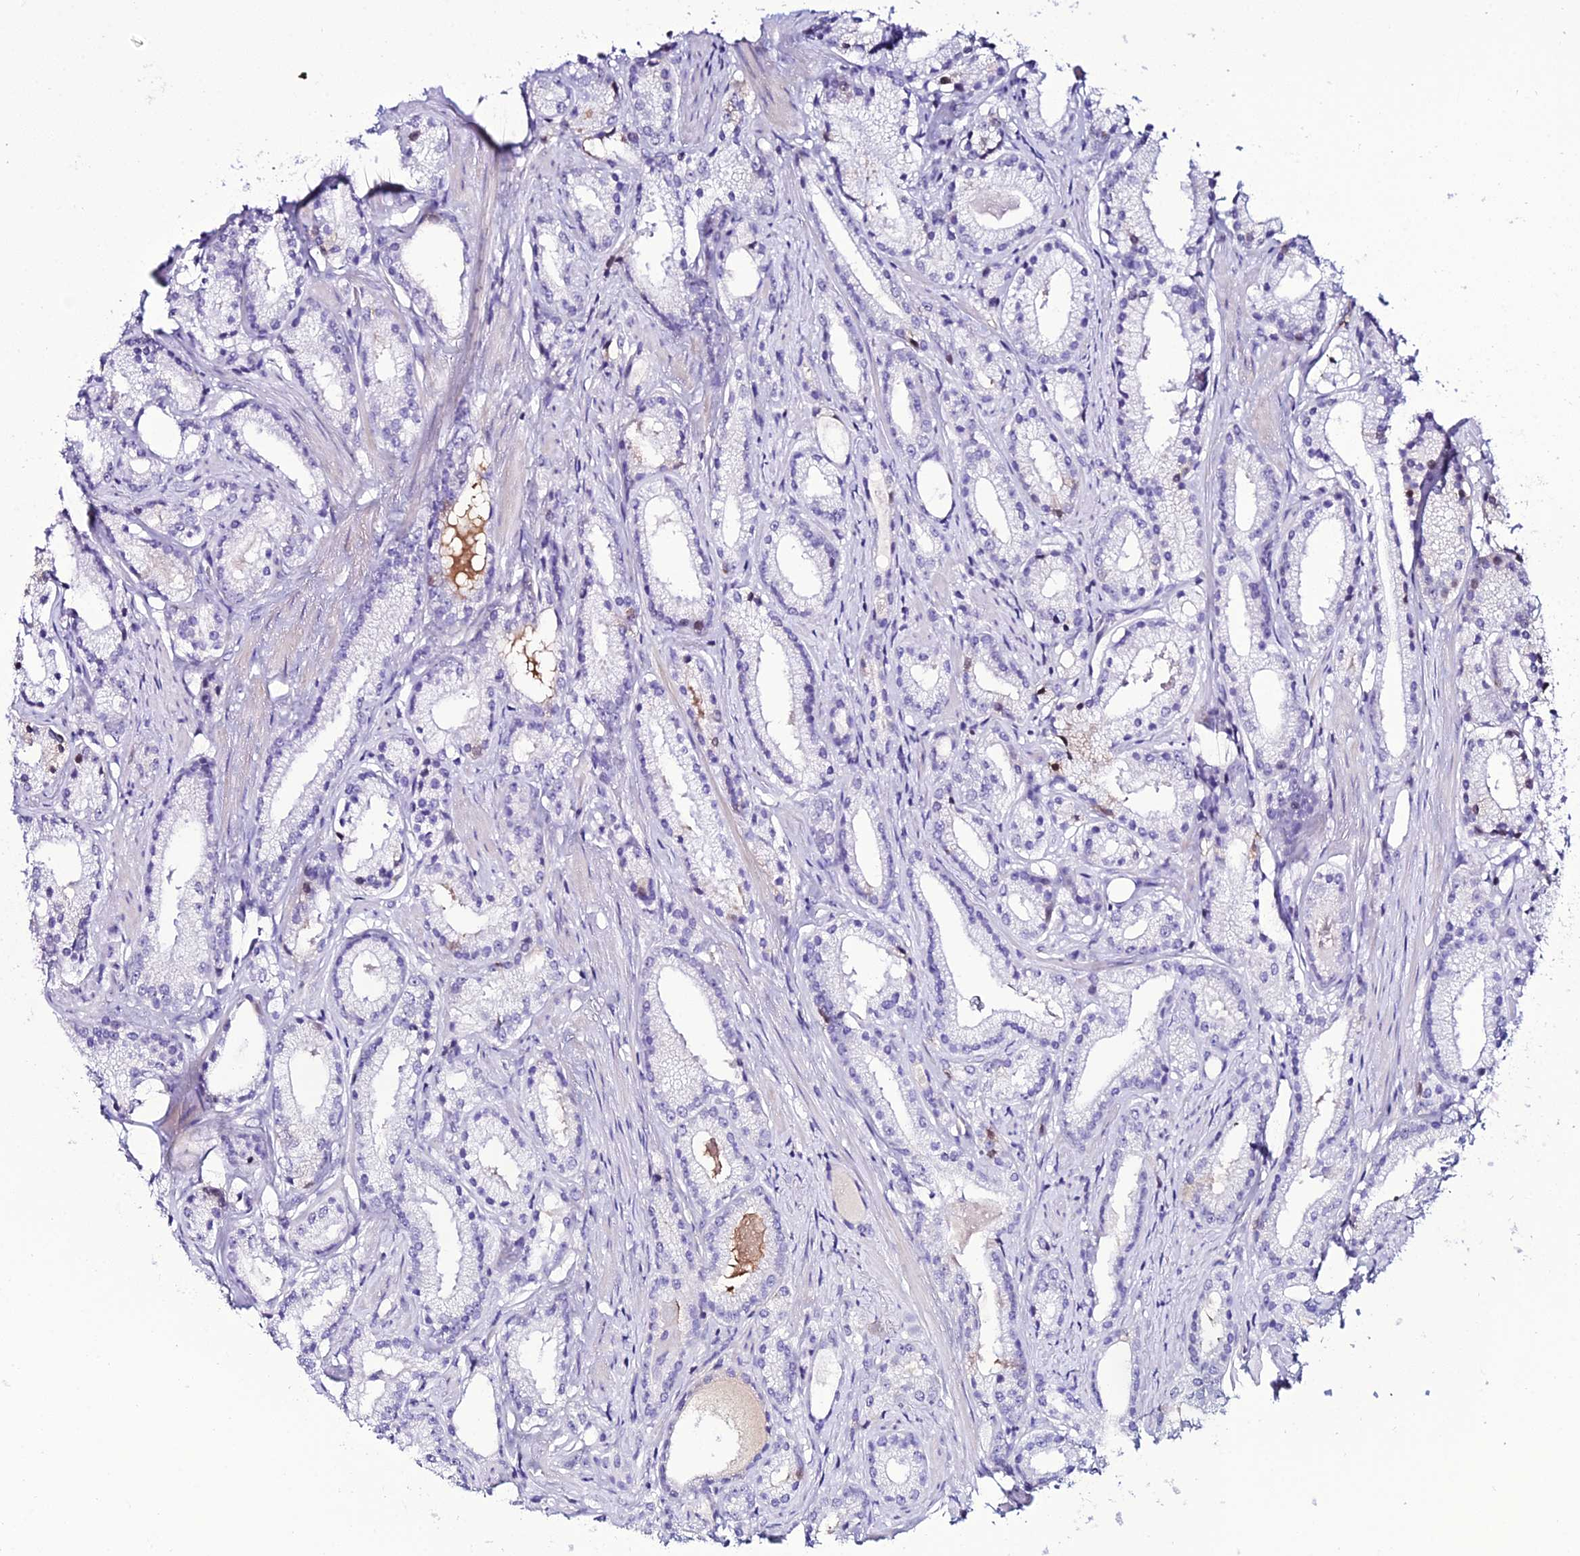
{"staining": {"intensity": "negative", "quantity": "none", "location": "none"}, "tissue": "prostate cancer", "cell_type": "Tumor cells", "image_type": "cancer", "snomed": [{"axis": "morphology", "description": "Adenocarcinoma, Low grade"}, {"axis": "topography", "description": "Prostate"}], "caption": "Immunohistochemistry image of neoplastic tissue: human prostate low-grade adenocarcinoma stained with DAB displays no significant protein expression in tumor cells.", "gene": "DEFB132", "patient": {"sex": "male", "age": 57}}